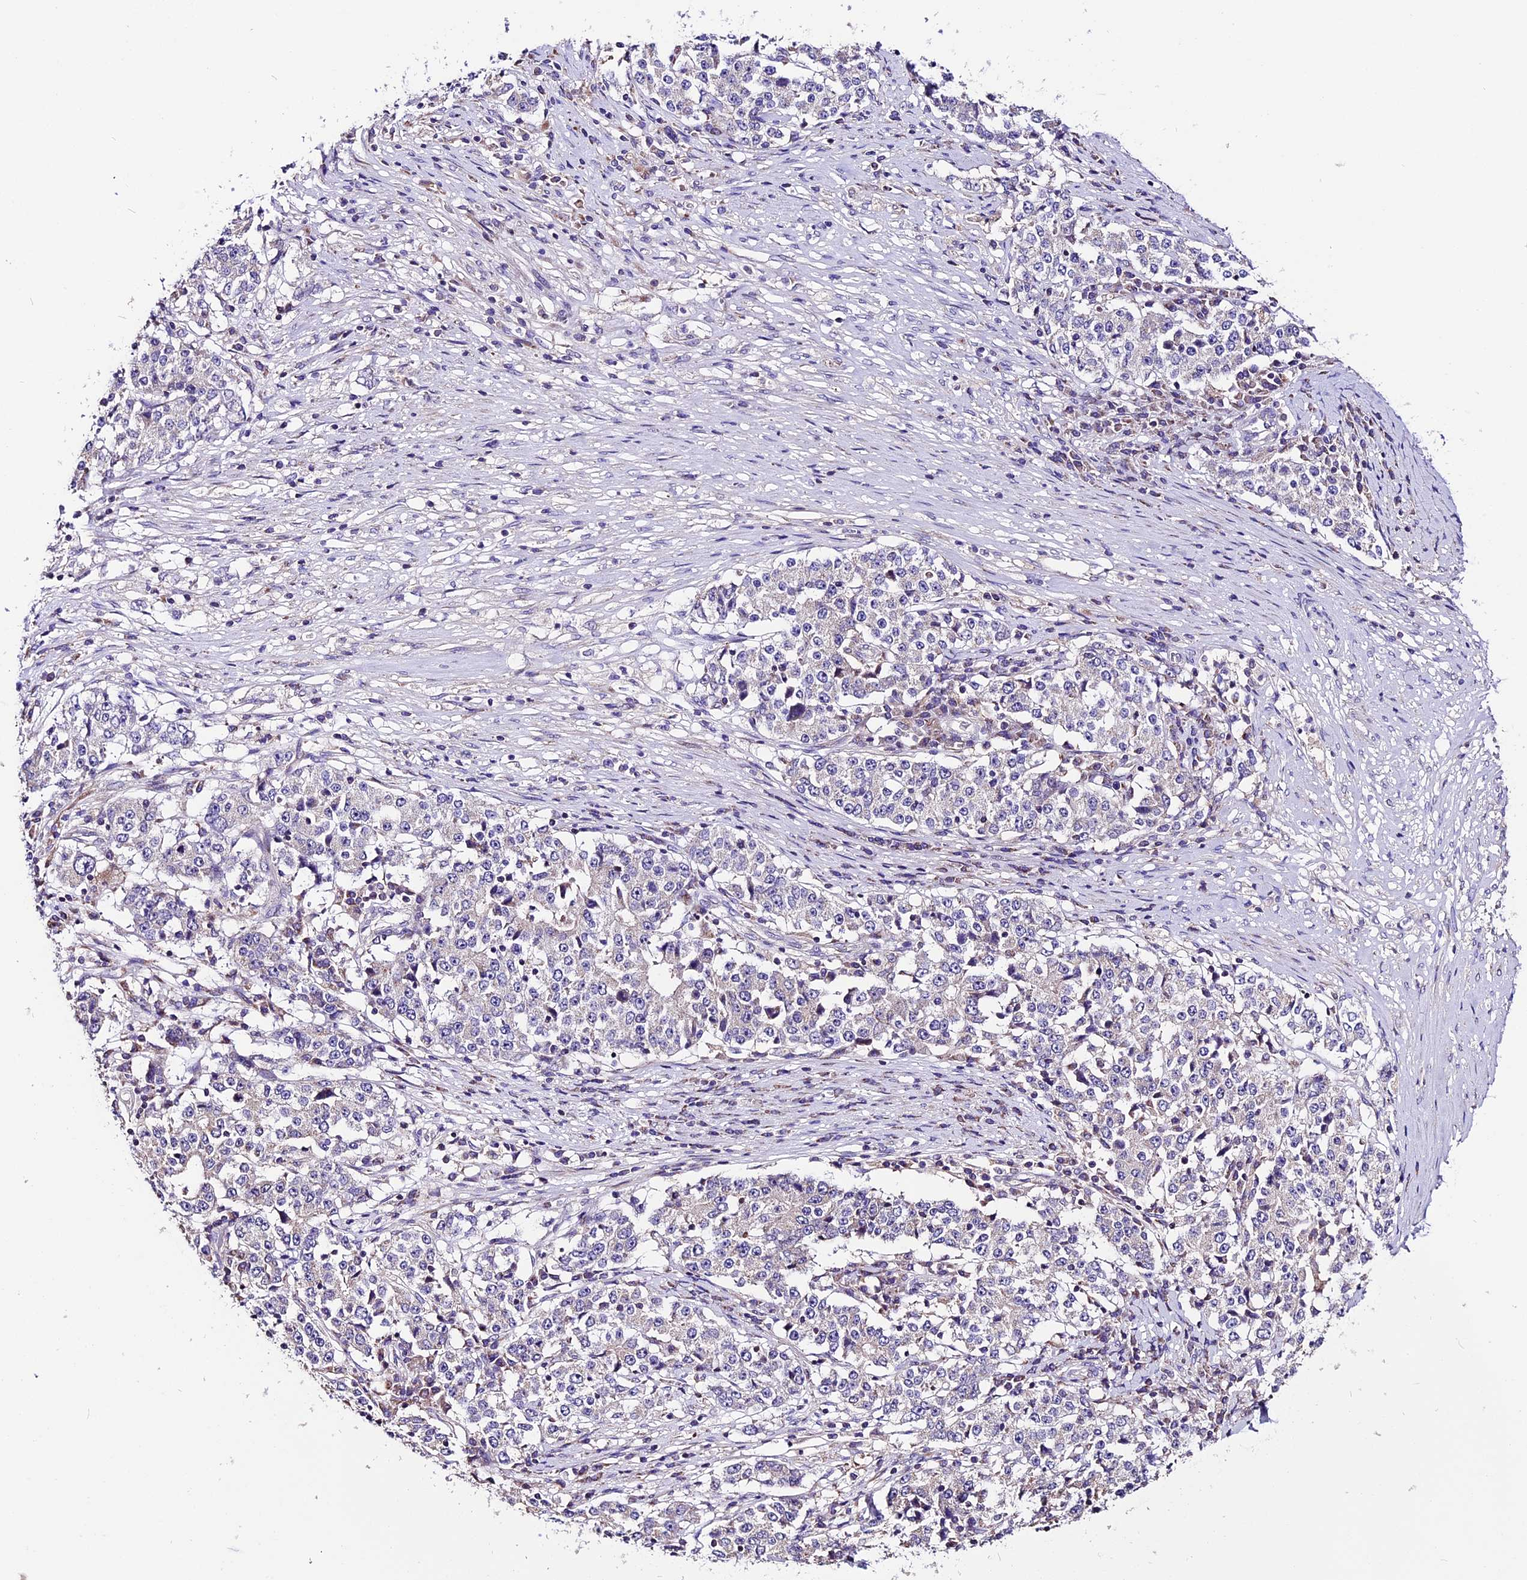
{"staining": {"intensity": "negative", "quantity": "none", "location": "none"}, "tissue": "stomach cancer", "cell_type": "Tumor cells", "image_type": "cancer", "snomed": [{"axis": "morphology", "description": "Adenocarcinoma, NOS"}, {"axis": "topography", "description": "Stomach"}], "caption": "This histopathology image is of stomach cancer (adenocarcinoma) stained with IHC to label a protein in brown with the nuclei are counter-stained blue. There is no positivity in tumor cells.", "gene": "DDX28", "patient": {"sex": "male", "age": 59}}